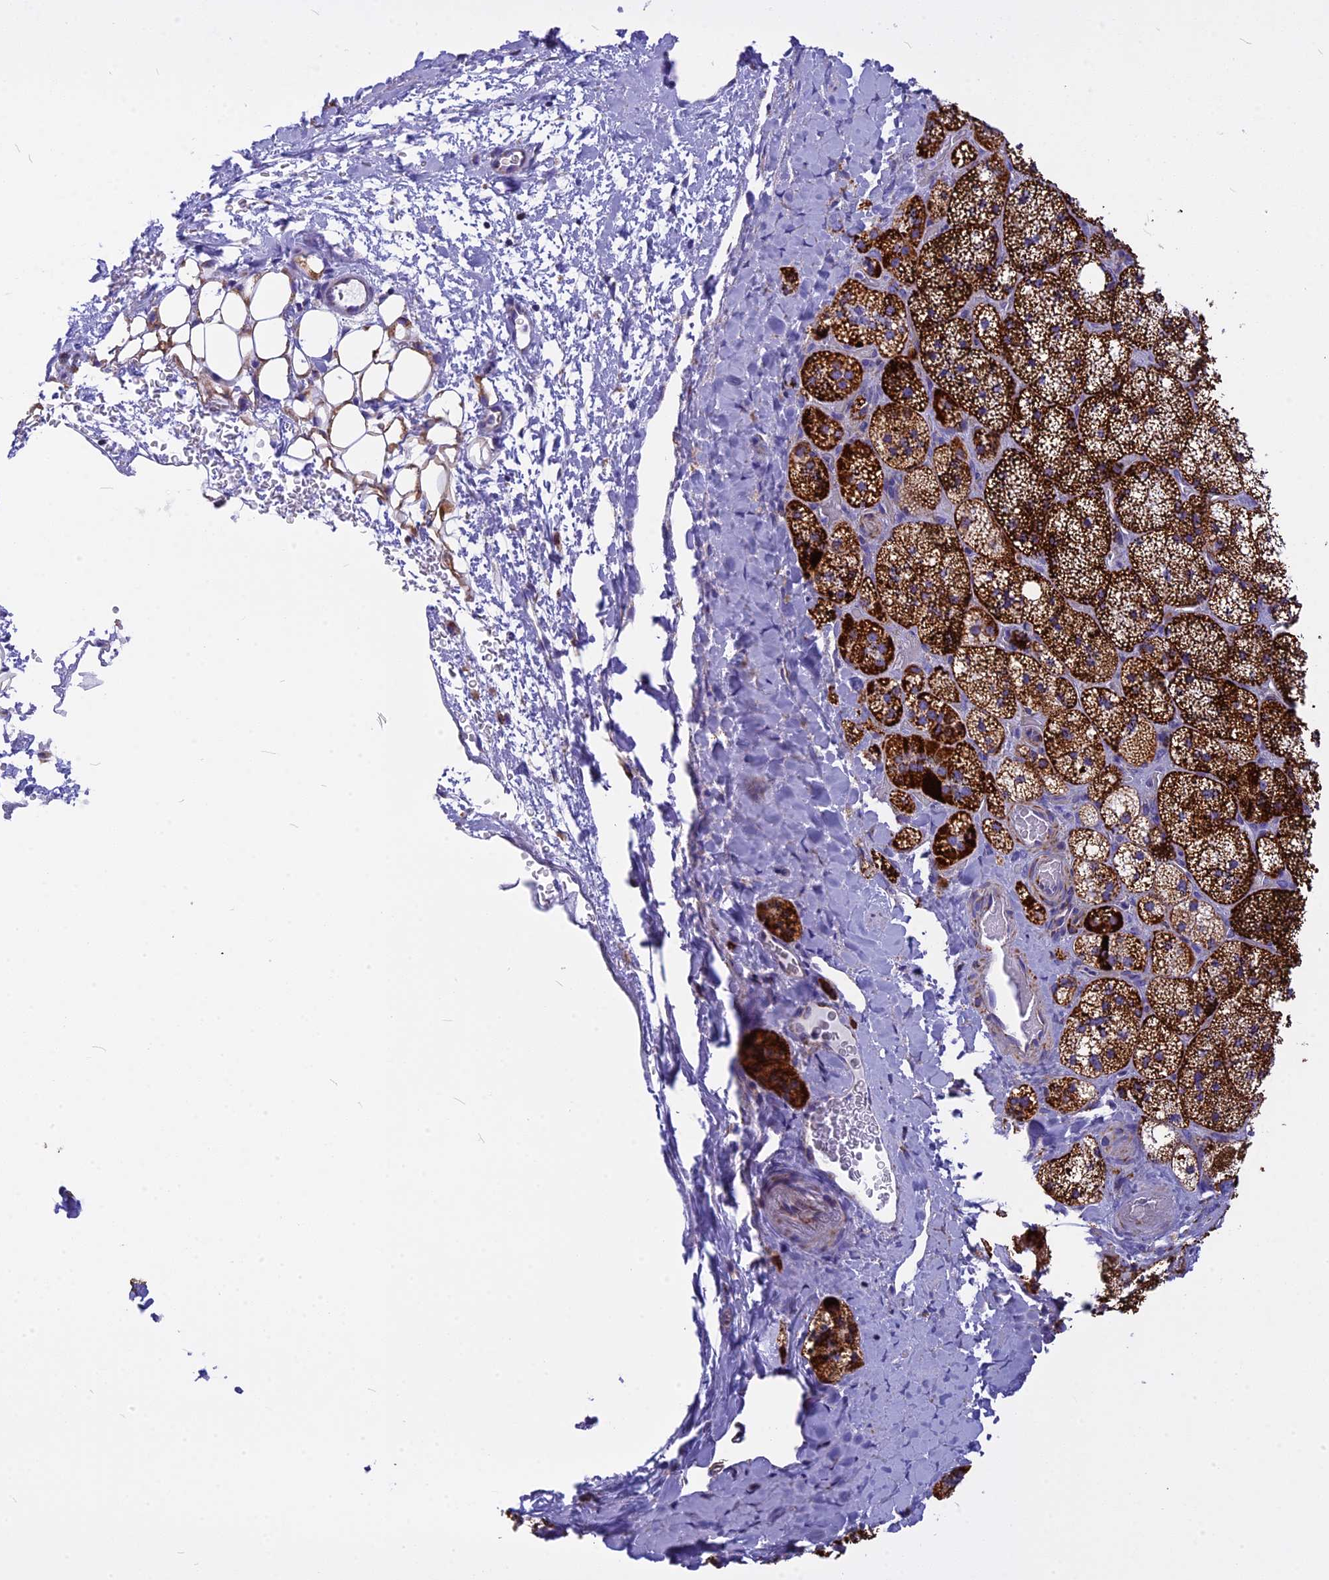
{"staining": {"intensity": "strong", "quantity": ">75%", "location": "cytoplasmic/membranous"}, "tissue": "adrenal gland", "cell_type": "Glandular cells", "image_type": "normal", "snomed": [{"axis": "morphology", "description": "Normal tissue, NOS"}, {"axis": "topography", "description": "Adrenal gland"}], "caption": "Immunohistochemical staining of unremarkable adrenal gland displays high levels of strong cytoplasmic/membranous expression in about >75% of glandular cells. The protein is stained brown, and the nuclei are stained in blue (DAB (3,3'-diaminobenzidine) IHC with brightfield microscopy, high magnification).", "gene": "VDAC2", "patient": {"sex": "male", "age": 61}}